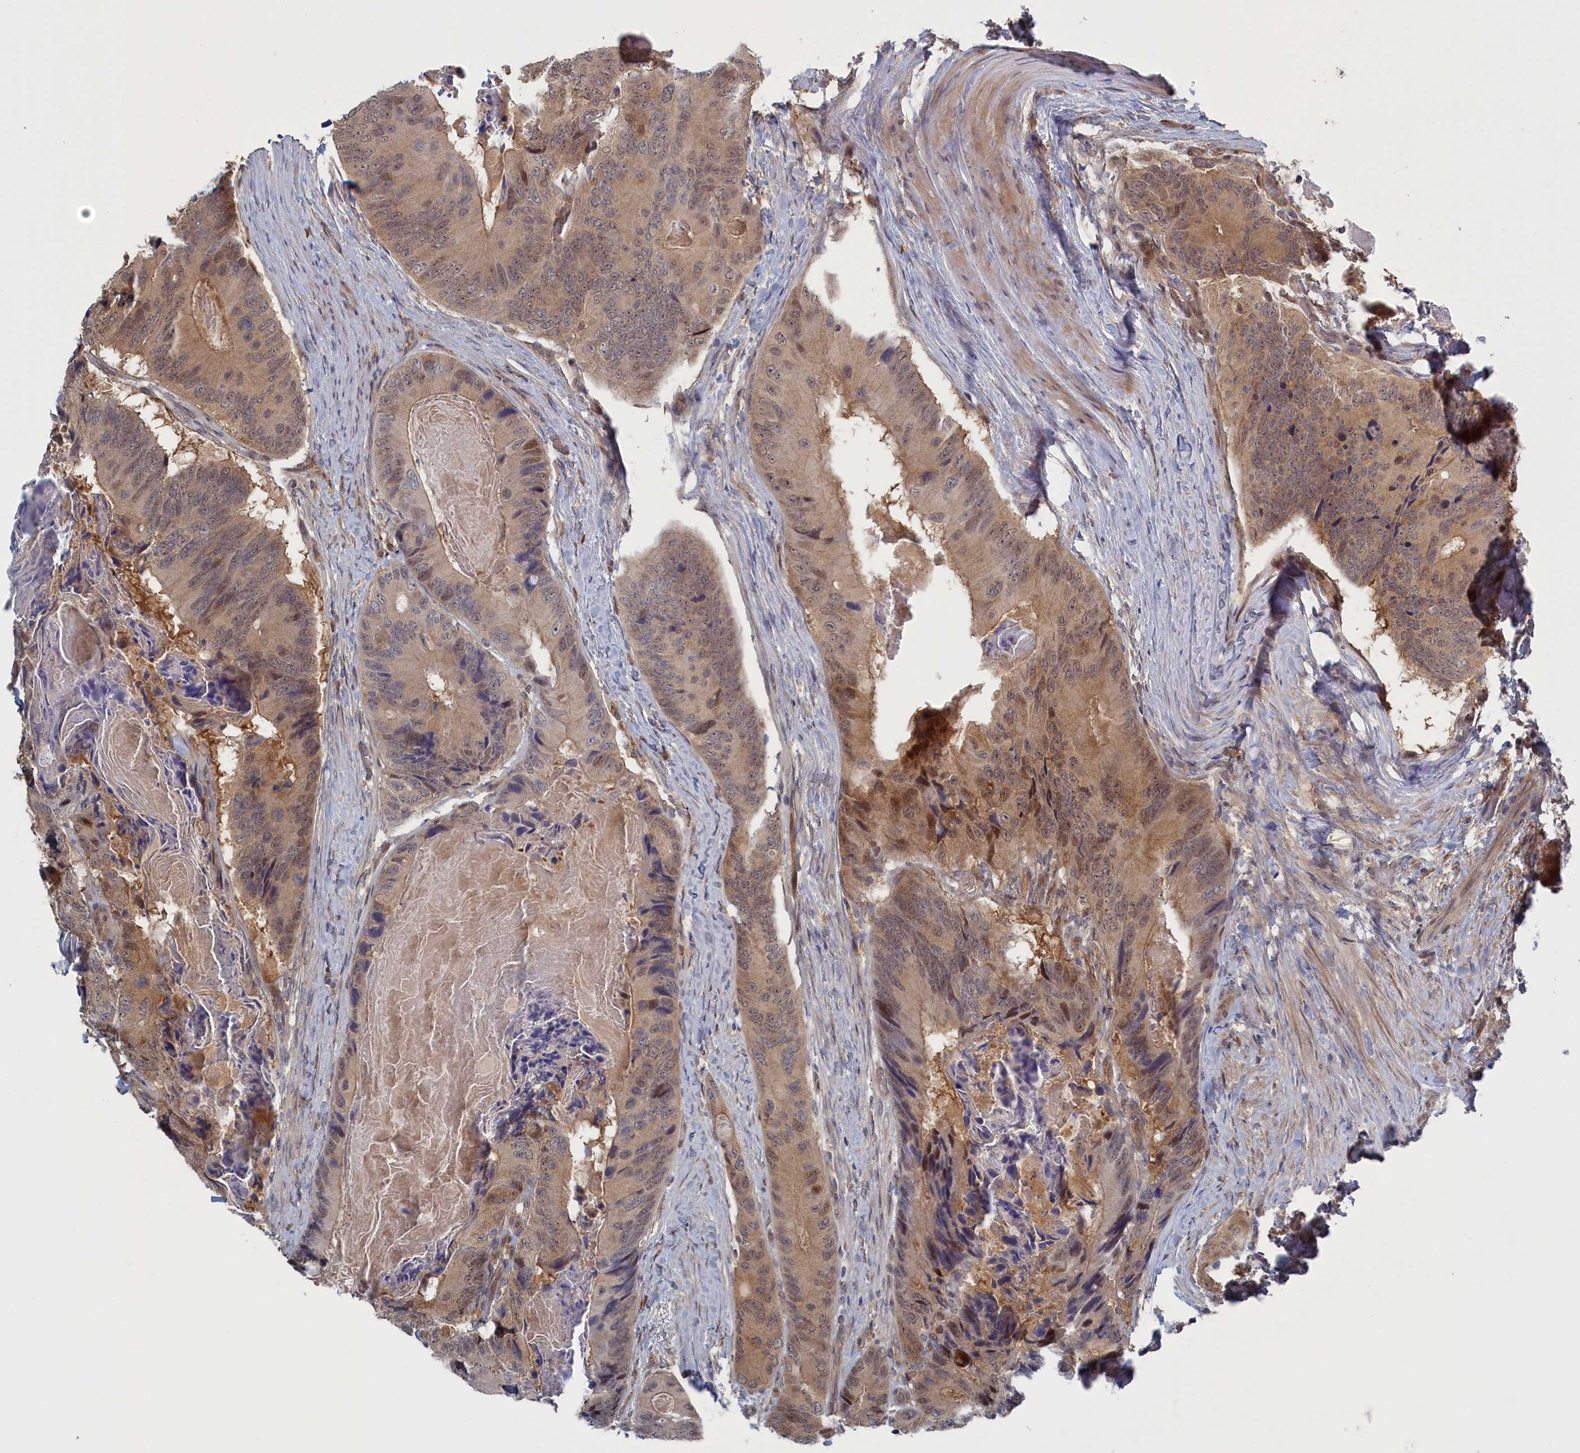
{"staining": {"intensity": "moderate", "quantity": "<25%", "location": "cytoplasmic/membranous,nuclear"}, "tissue": "colorectal cancer", "cell_type": "Tumor cells", "image_type": "cancer", "snomed": [{"axis": "morphology", "description": "Adenocarcinoma, NOS"}, {"axis": "topography", "description": "Colon"}], "caption": "A low amount of moderate cytoplasmic/membranous and nuclear staining is seen in approximately <25% of tumor cells in colorectal cancer tissue.", "gene": "IRGQ", "patient": {"sex": "male", "age": 84}}